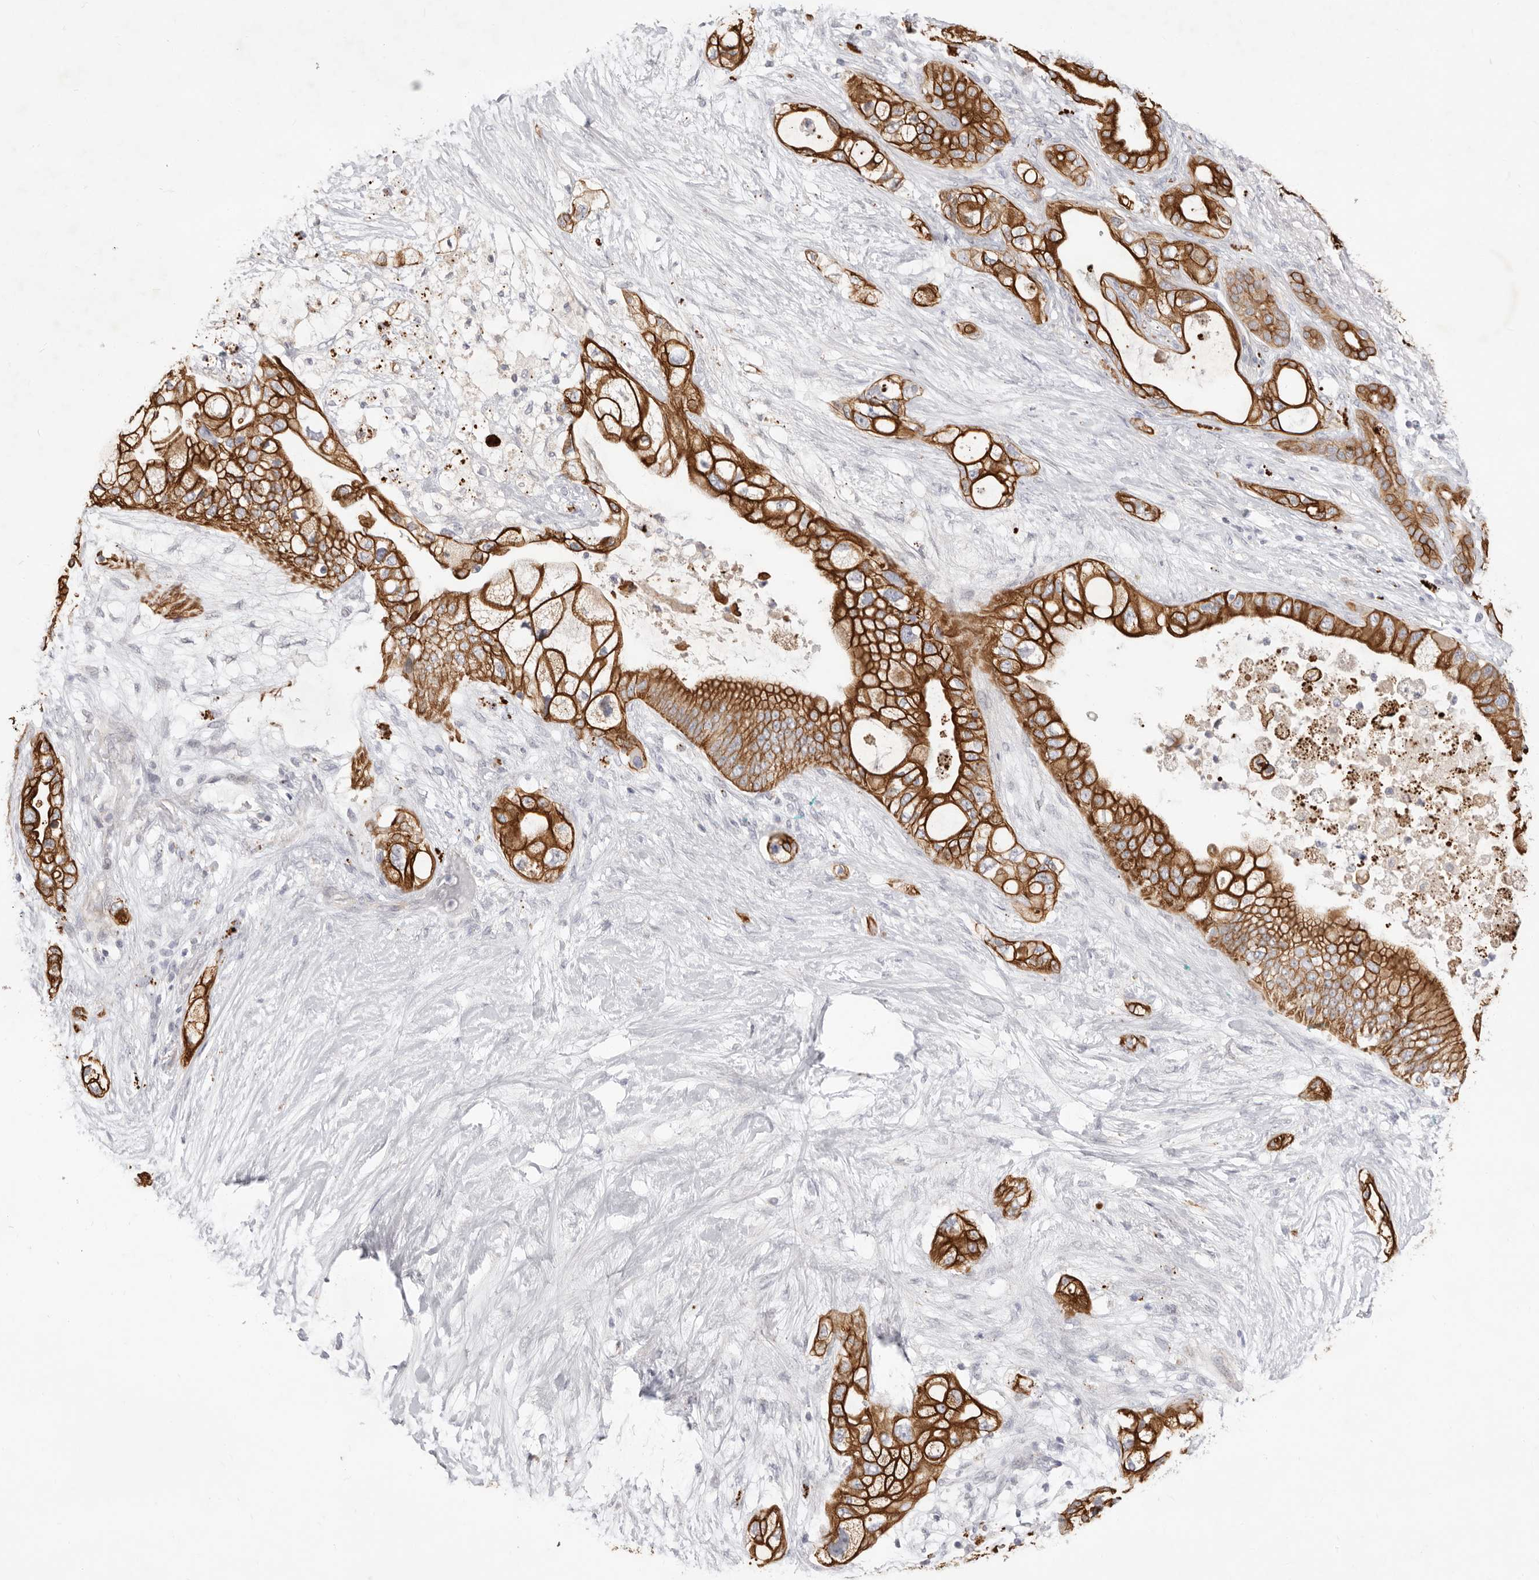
{"staining": {"intensity": "strong", "quantity": ">75%", "location": "cytoplasmic/membranous"}, "tissue": "pancreatic cancer", "cell_type": "Tumor cells", "image_type": "cancer", "snomed": [{"axis": "morphology", "description": "Adenocarcinoma, NOS"}, {"axis": "topography", "description": "Pancreas"}], "caption": "Tumor cells exhibit high levels of strong cytoplasmic/membranous expression in approximately >75% of cells in human pancreatic adenocarcinoma.", "gene": "USH1C", "patient": {"sex": "male", "age": 53}}